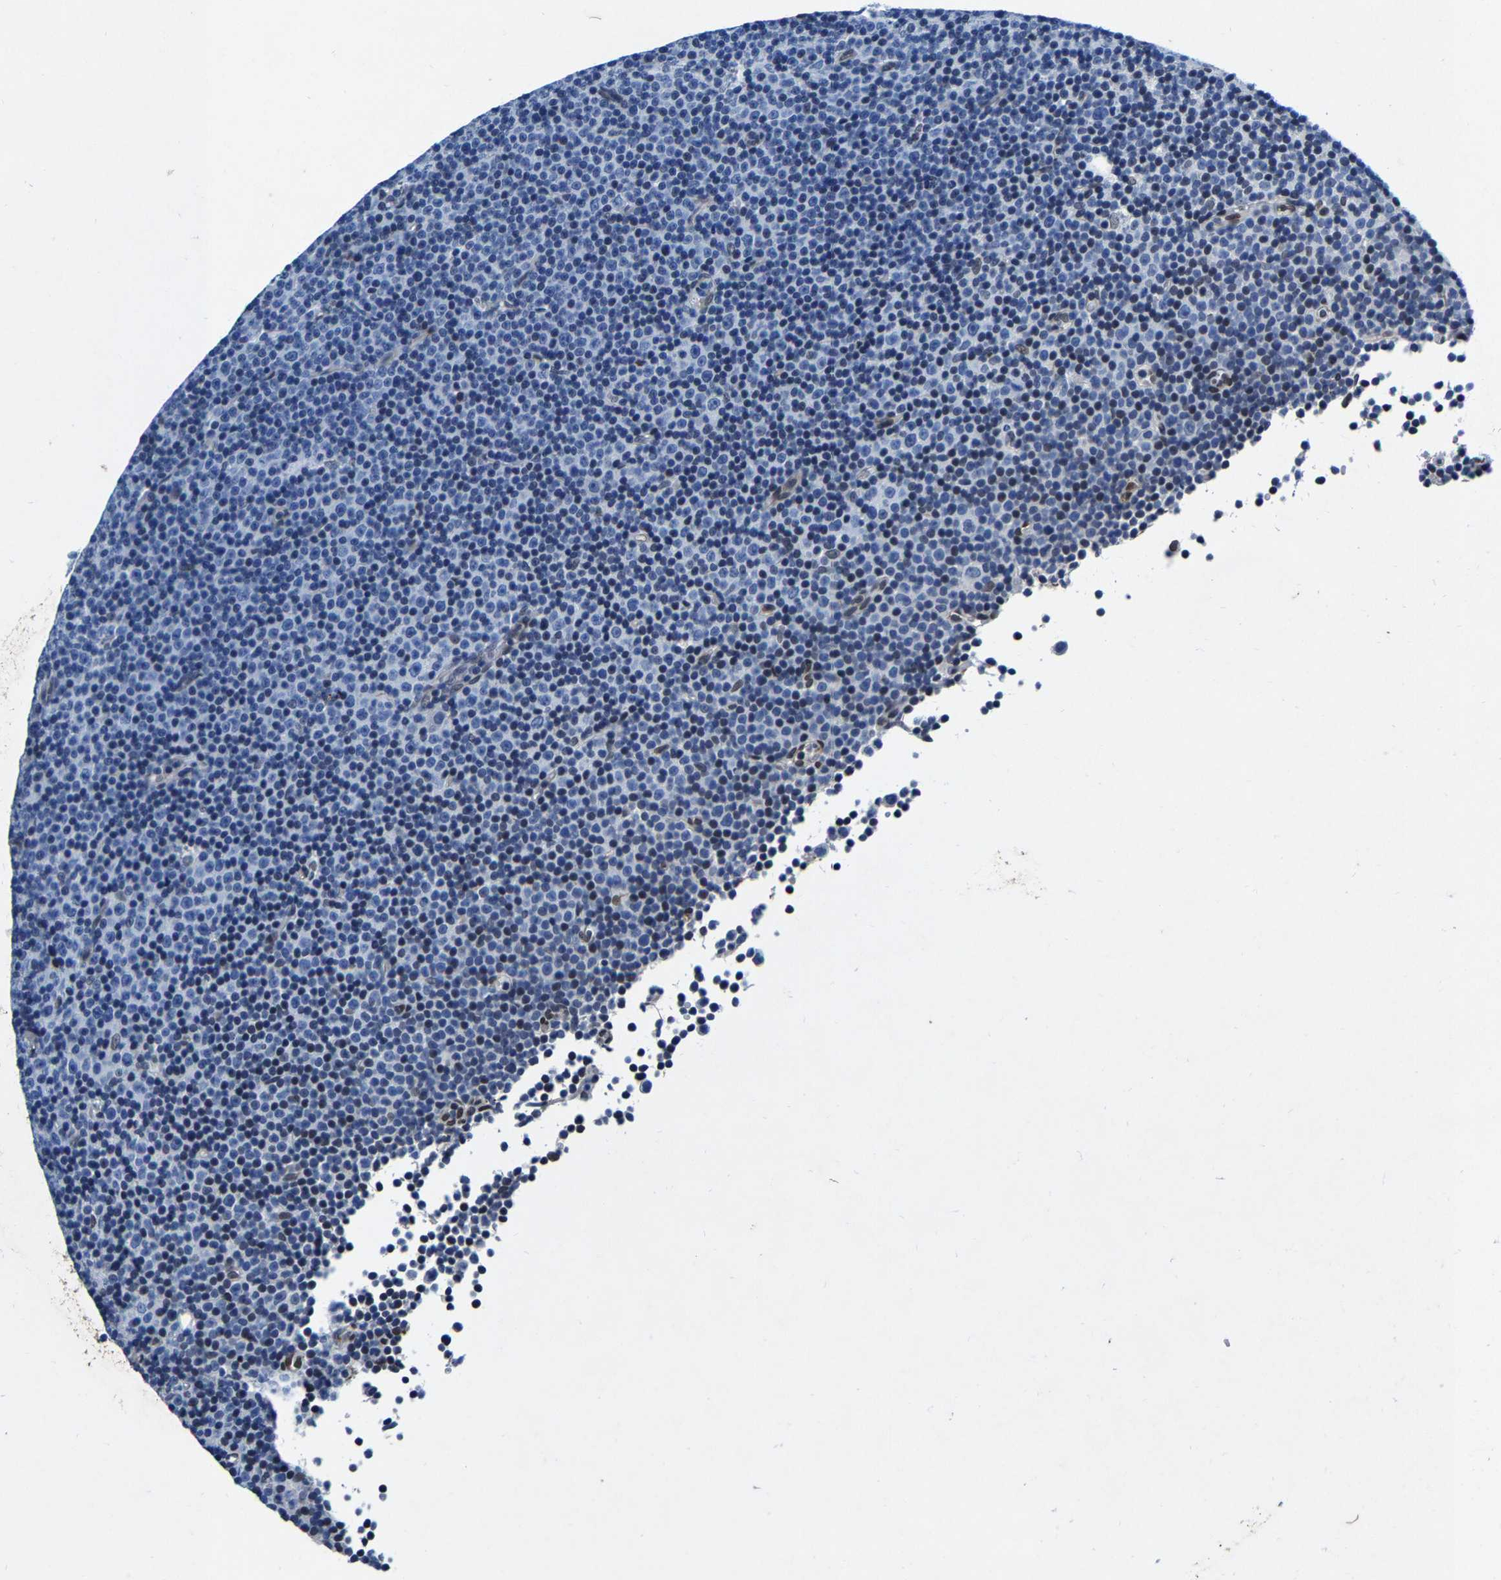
{"staining": {"intensity": "negative", "quantity": "none", "location": "none"}, "tissue": "lymphoma", "cell_type": "Tumor cells", "image_type": "cancer", "snomed": [{"axis": "morphology", "description": "Malignant lymphoma, non-Hodgkin's type, Low grade"}, {"axis": "topography", "description": "Lymph node"}], "caption": "Lymphoma was stained to show a protein in brown. There is no significant staining in tumor cells.", "gene": "UBN2", "patient": {"sex": "female", "age": 67}}